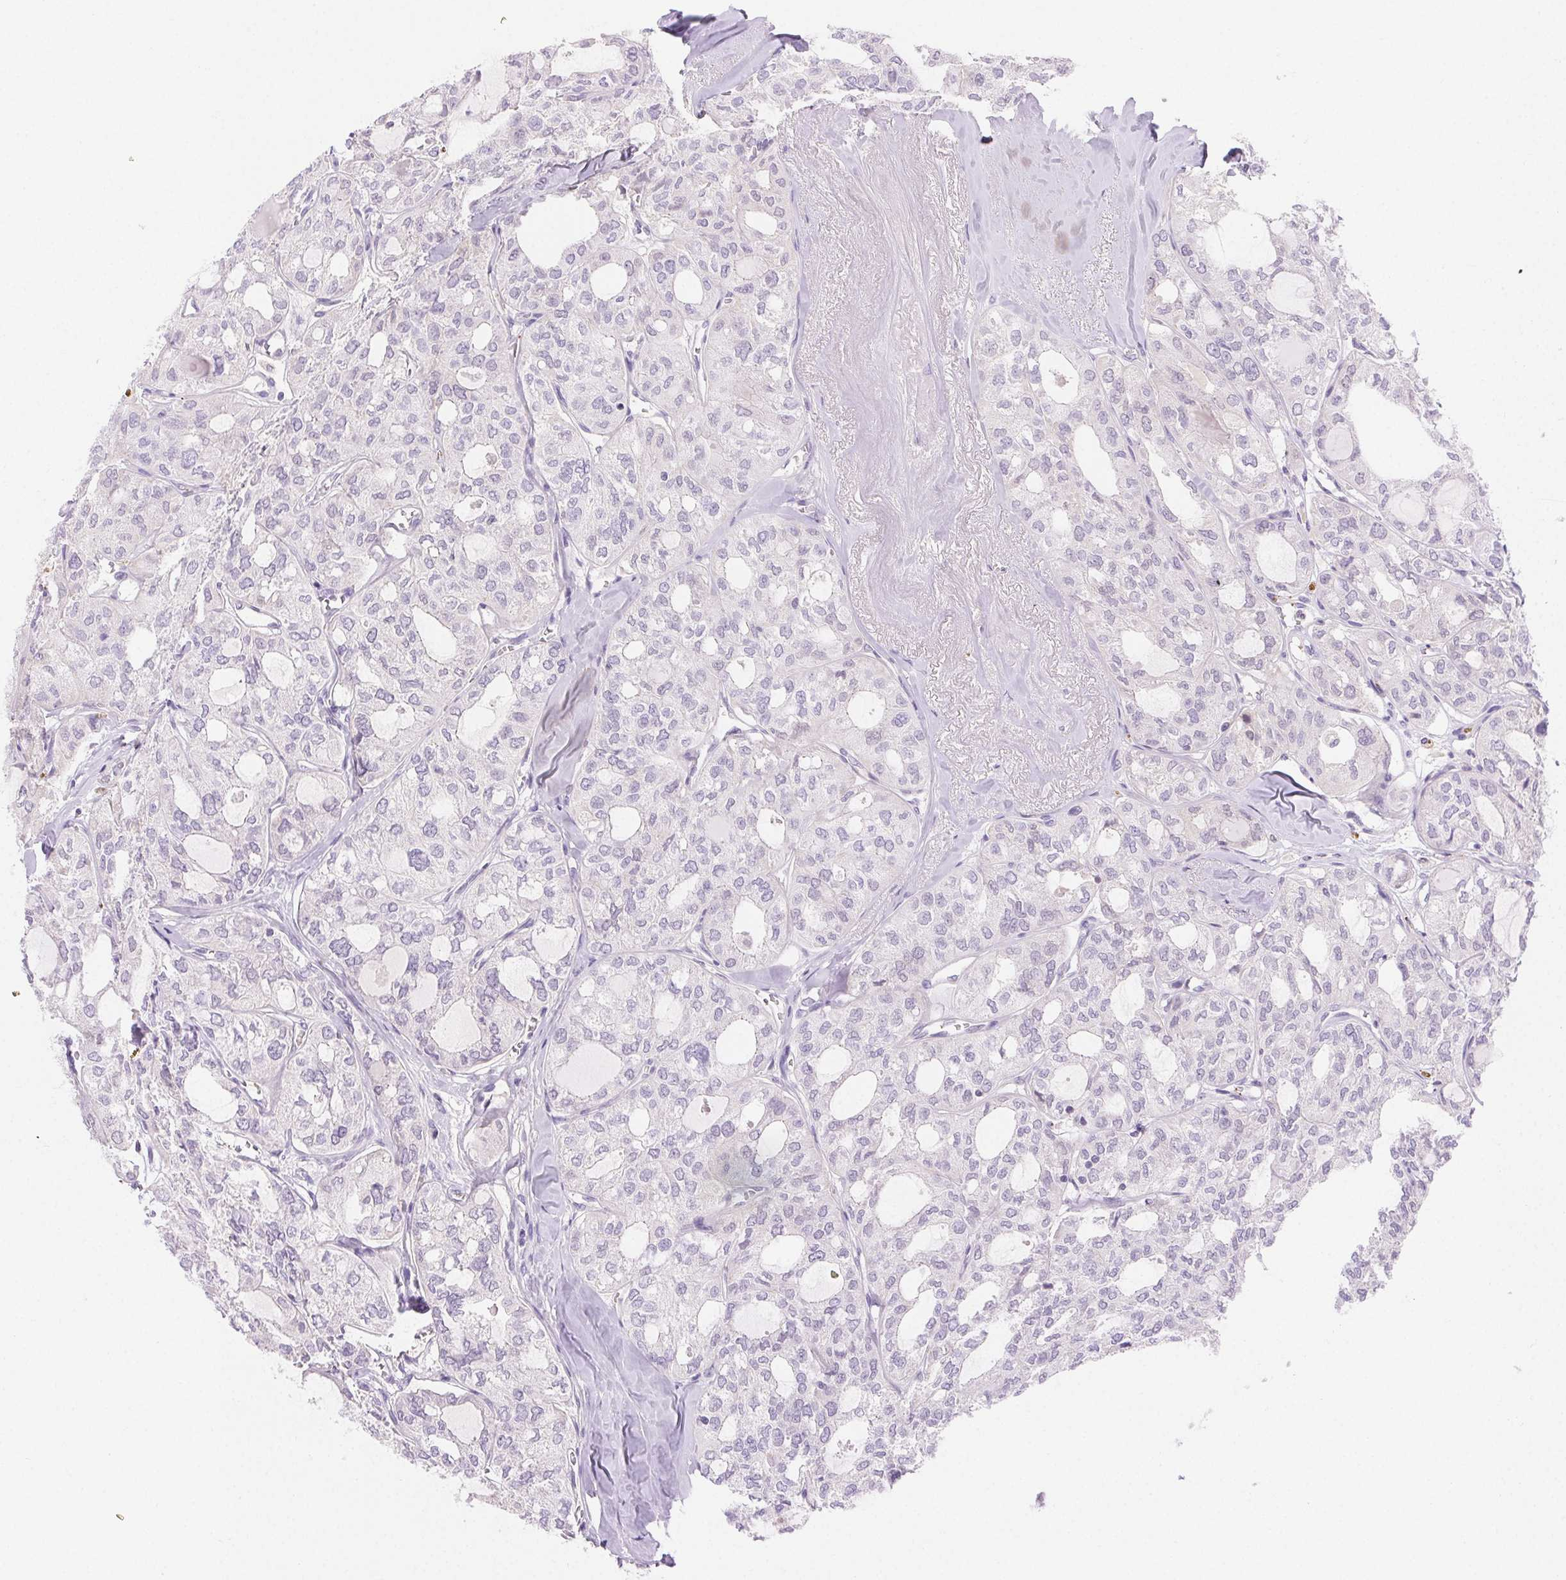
{"staining": {"intensity": "negative", "quantity": "none", "location": "none"}, "tissue": "thyroid cancer", "cell_type": "Tumor cells", "image_type": "cancer", "snomed": [{"axis": "morphology", "description": "Follicular adenoma carcinoma, NOS"}, {"axis": "topography", "description": "Thyroid gland"}], "caption": "High magnification brightfield microscopy of follicular adenoma carcinoma (thyroid) stained with DAB (3,3'-diaminobenzidine) (brown) and counterstained with hematoxylin (blue): tumor cells show no significant positivity.", "gene": "FGA", "patient": {"sex": "male", "age": 75}}